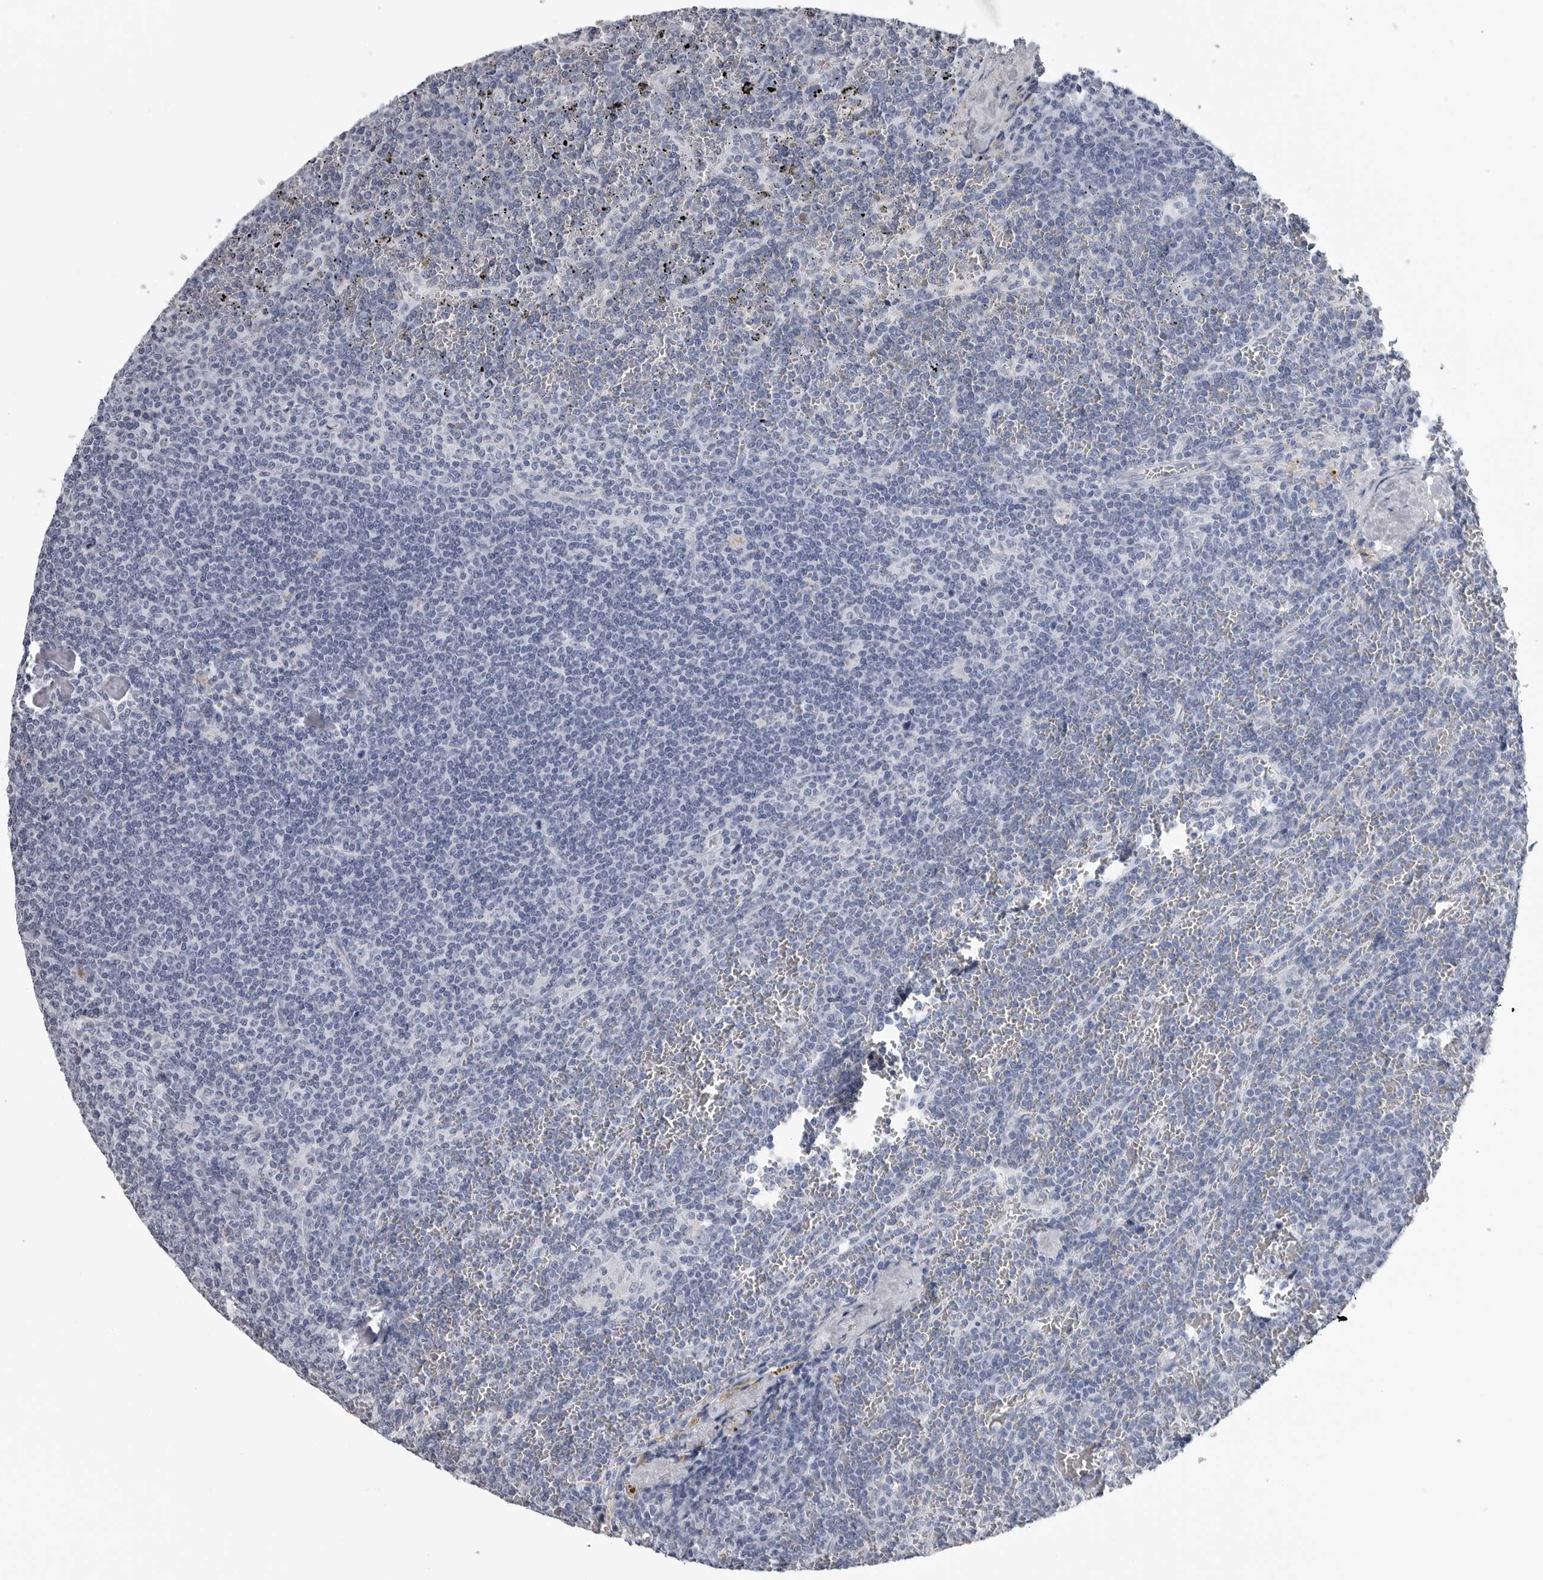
{"staining": {"intensity": "negative", "quantity": "none", "location": "none"}, "tissue": "lymphoma", "cell_type": "Tumor cells", "image_type": "cancer", "snomed": [{"axis": "morphology", "description": "Malignant lymphoma, non-Hodgkin's type, Low grade"}, {"axis": "topography", "description": "Spleen"}], "caption": "Immunohistochemical staining of lymphoma displays no significant expression in tumor cells. Brightfield microscopy of immunohistochemistry stained with DAB (3,3'-diaminobenzidine) (brown) and hematoxylin (blue), captured at high magnification.", "gene": "AMPD1", "patient": {"sex": "female", "age": 19}}